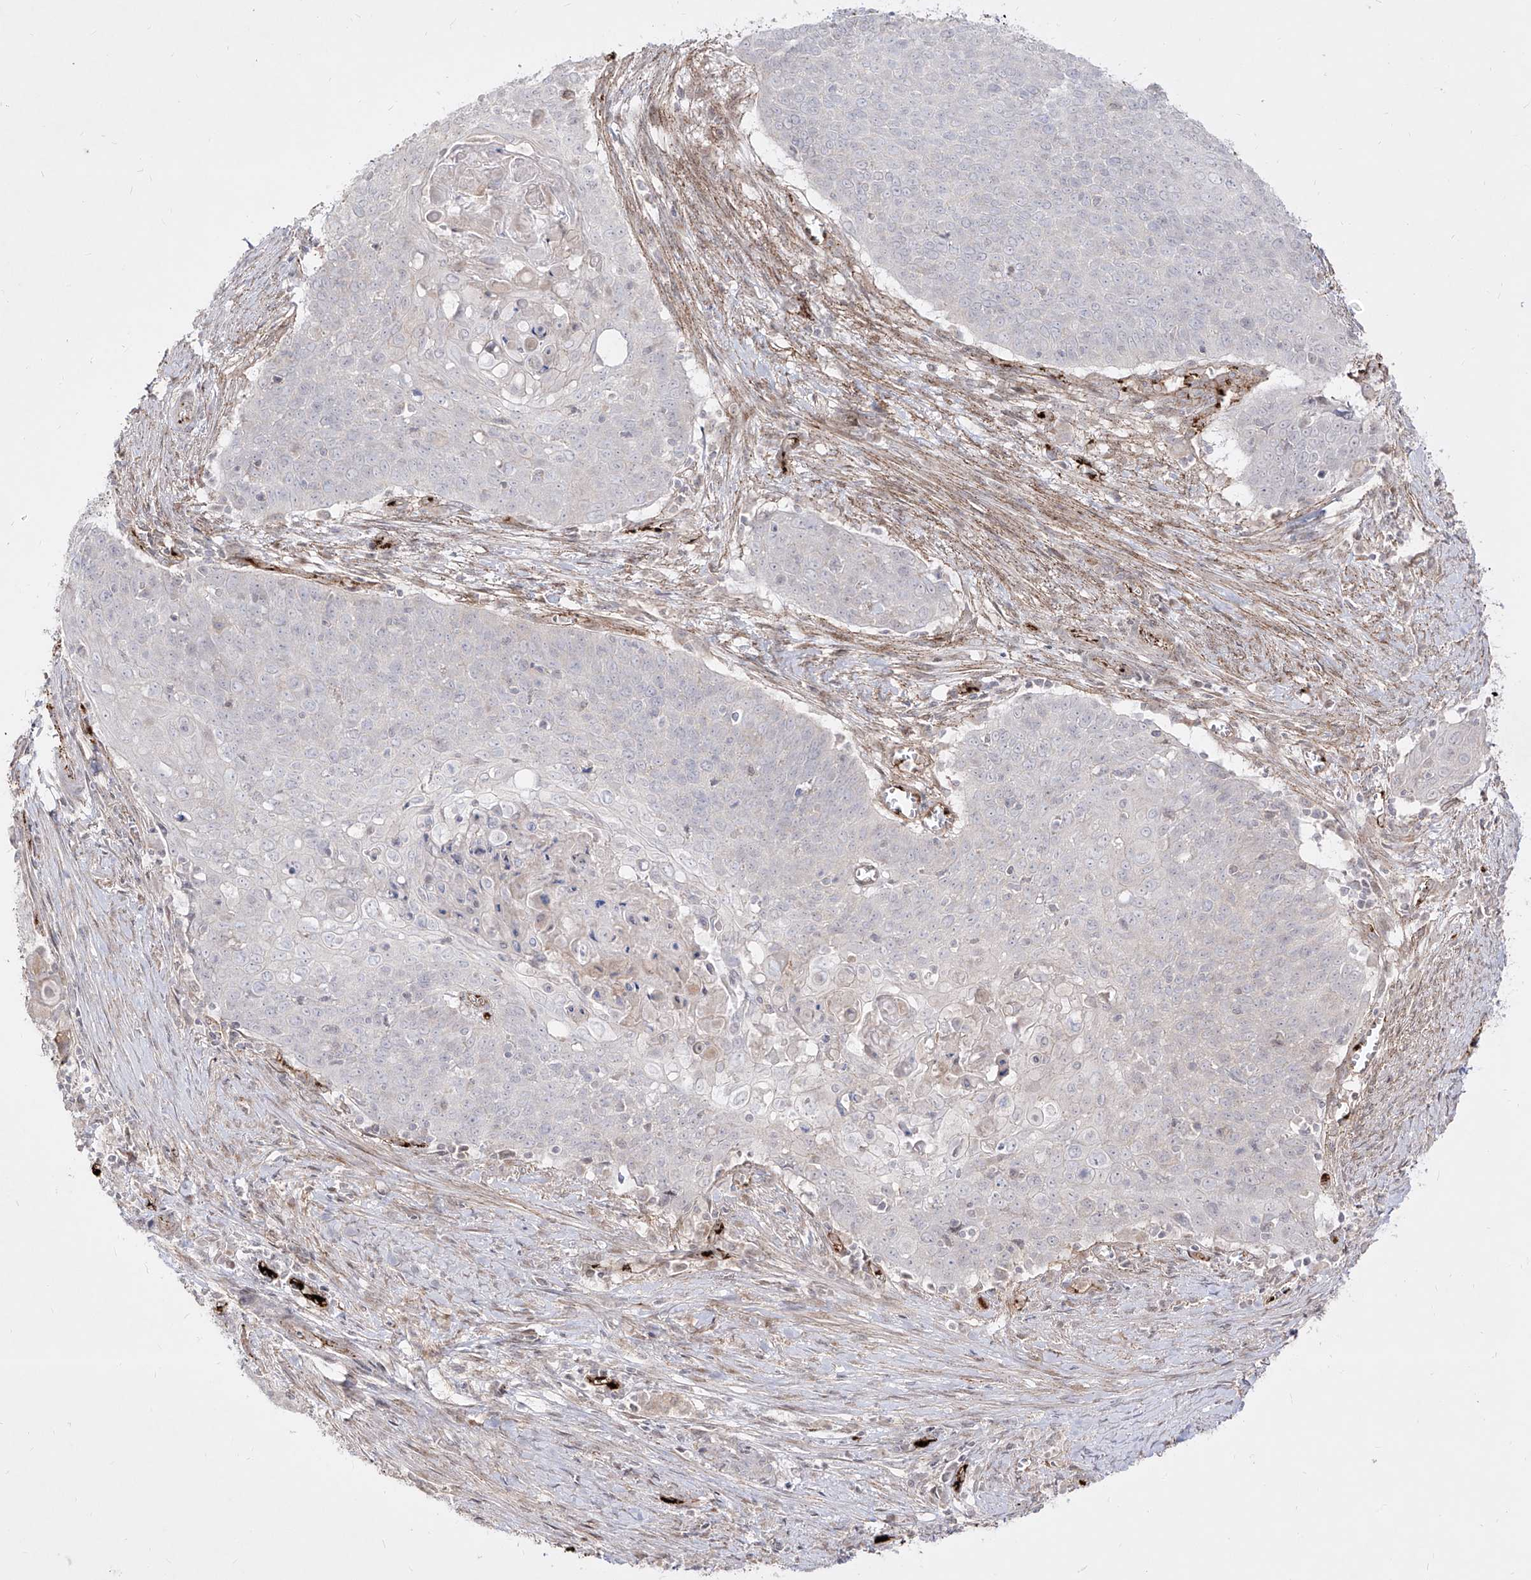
{"staining": {"intensity": "negative", "quantity": "none", "location": "none"}, "tissue": "cervical cancer", "cell_type": "Tumor cells", "image_type": "cancer", "snomed": [{"axis": "morphology", "description": "Squamous cell carcinoma, NOS"}, {"axis": "topography", "description": "Cervix"}], "caption": "Immunohistochemistry micrograph of squamous cell carcinoma (cervical) stained for a protein (brown), which displays no positivity in tumor cells. (Stains: DAB IHC with hematoxylin counter stain, Microscopy: brightfield microscopy at high magnification).", "gene": "ZGRF1", "patient": {"sex": "female", "age": 39}}